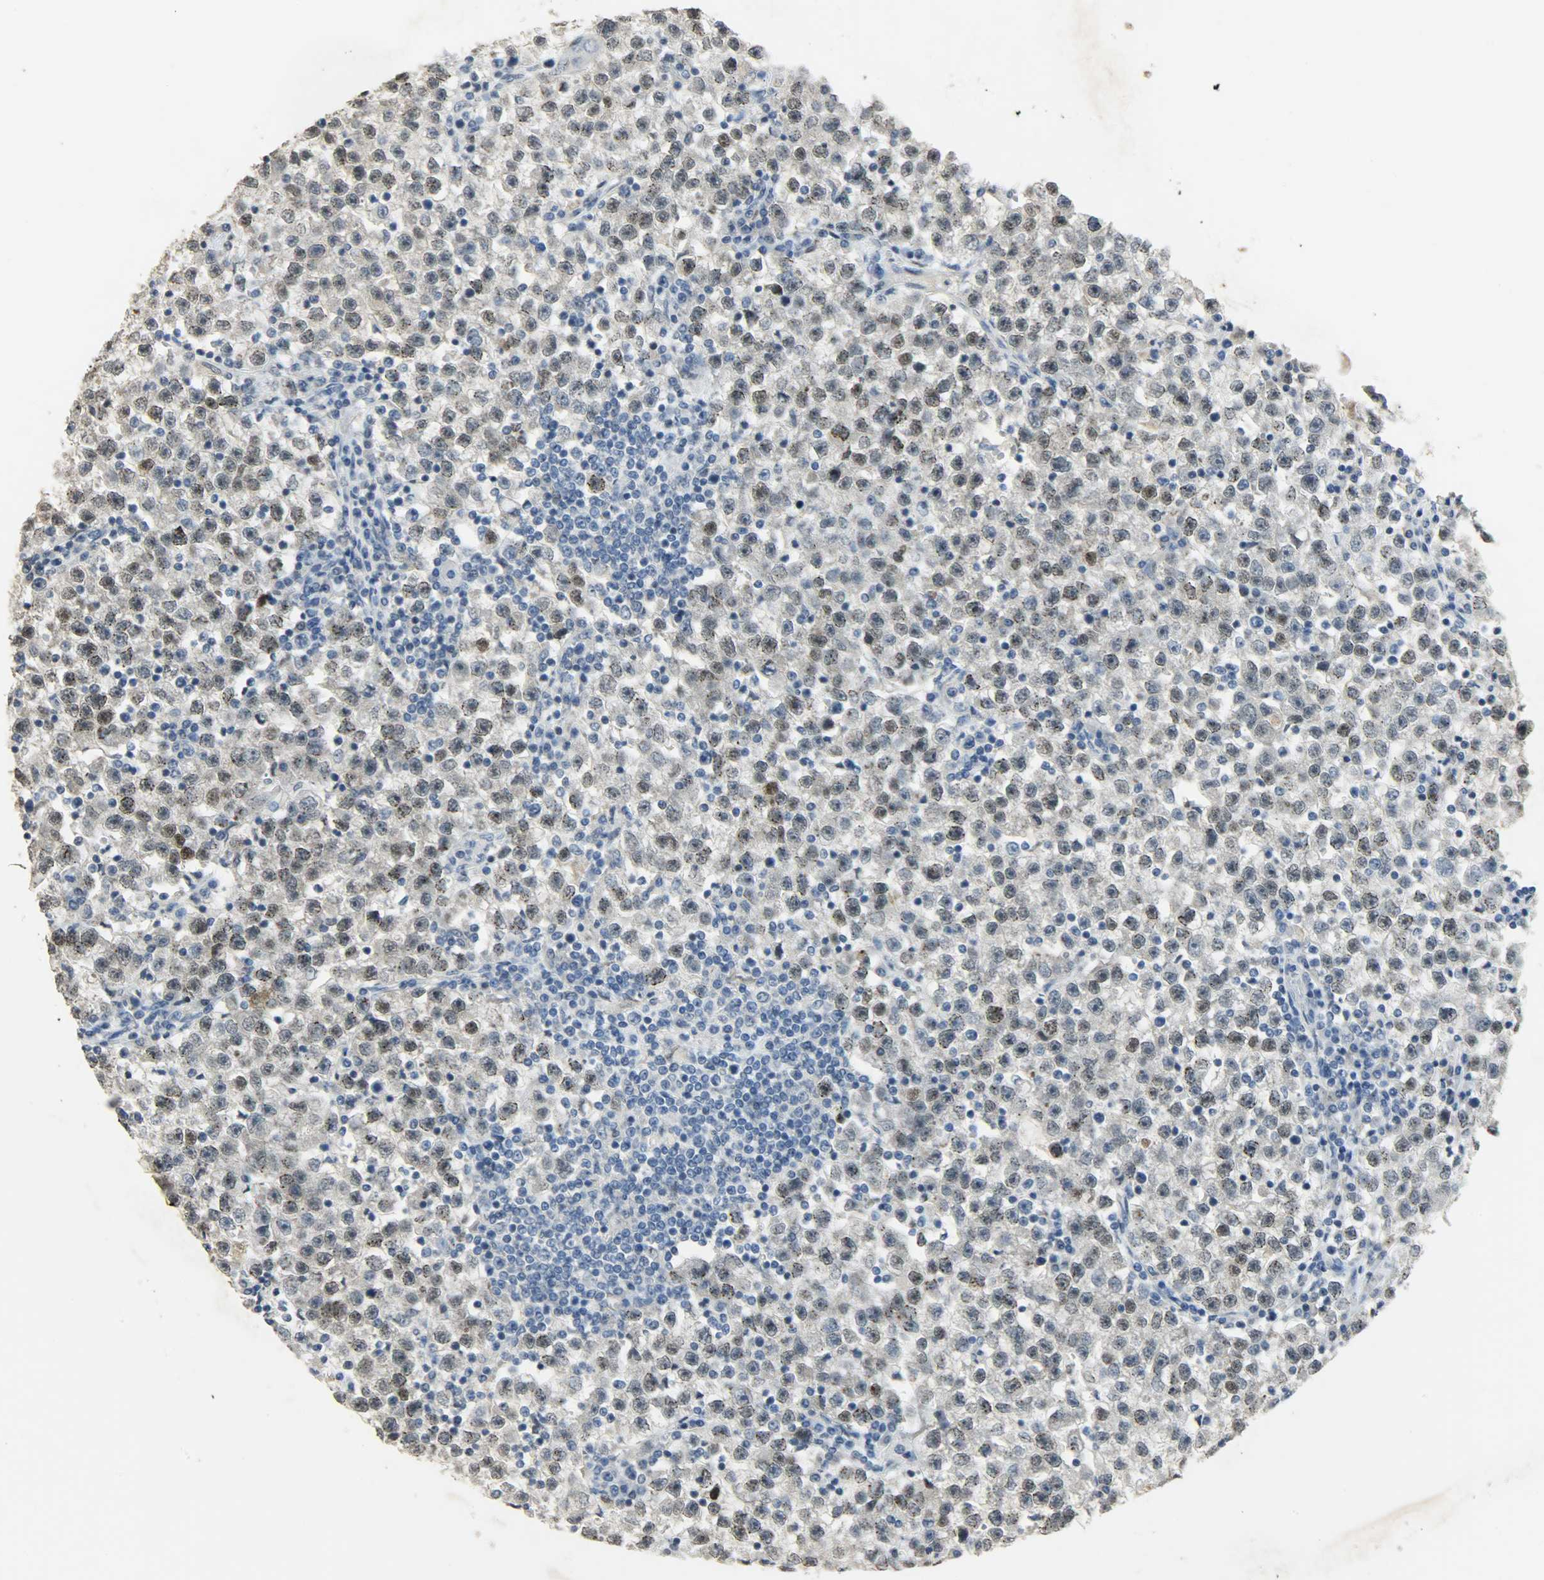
{"staining": {"intensity": "moderate", "quantity": ">75%", "location": "nuclear"}, "tissue": "testis cancer", "cell_type": "Tumor cells", "image_type": "cancer", "snomed": [{"axis": "morphology", "description": "Seminoma, NOS"}, {"axis": "topography", "description": "Testis"}], "caption": "DAB immunohistochemical staining of human testis cancer shows moderate nuclear protein expression in about >75% of tumor cells.", "gene": "DNAJB6", "patient": {"sex": "male", "age": 22}}